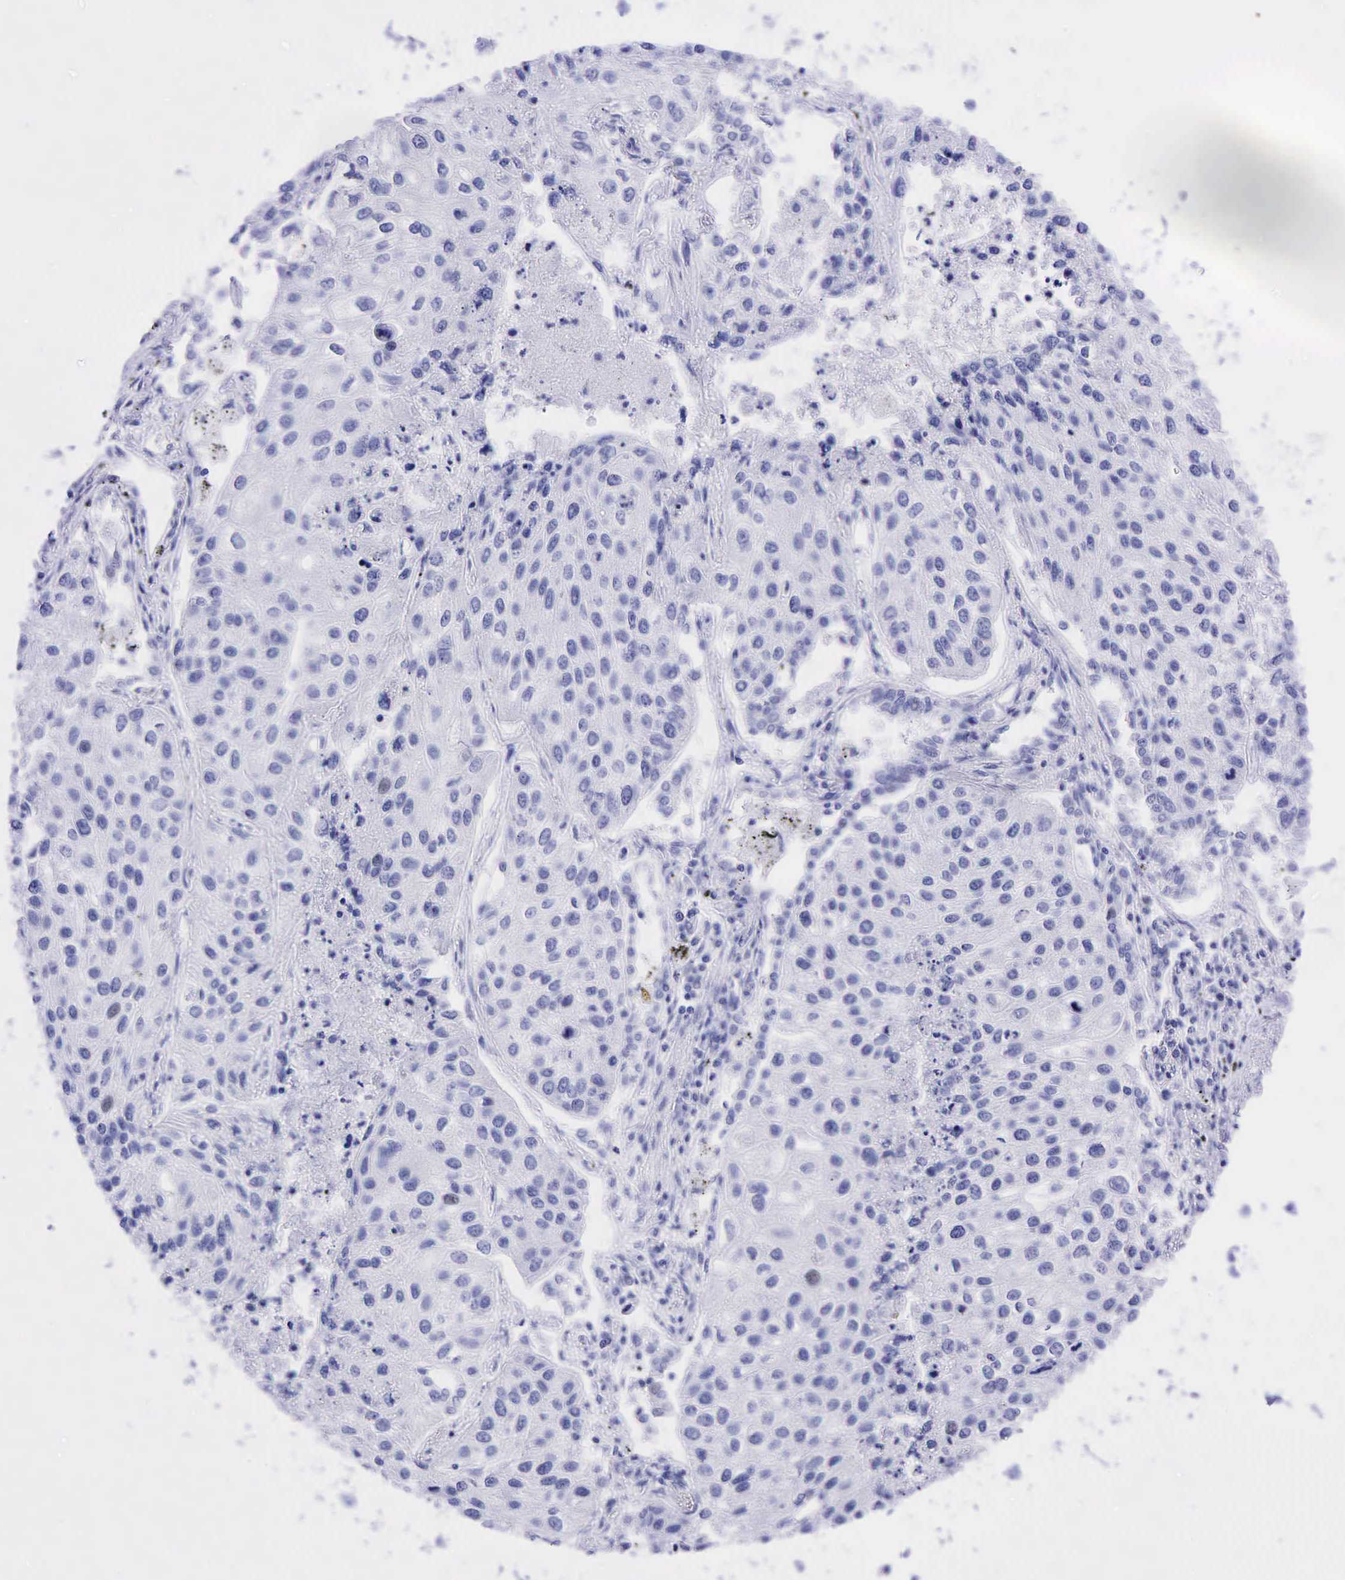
{"staining": {"intensity": "negative", "quantity": "none", "location": "none"}, "tissue": "lung cancer", "cell_type": "Tumor cells", "image_type": "cancer", "snomed": [{"axis": "morphology", "description": "Squamous cell carcinoma, NOS"}, {"axis": "topography", "description": "Lung"}], "caption": "Immunohistochemistry (IHC) image of neoplastic tissue: human lung cancer (squamous cell carcinoma) stained with DAB (3,3'-diaminobenzidine) demonstrates no significant protein expression in tumor cells.", "gene": "CHGA", "patient": {"sex": "male", "age": 75}}